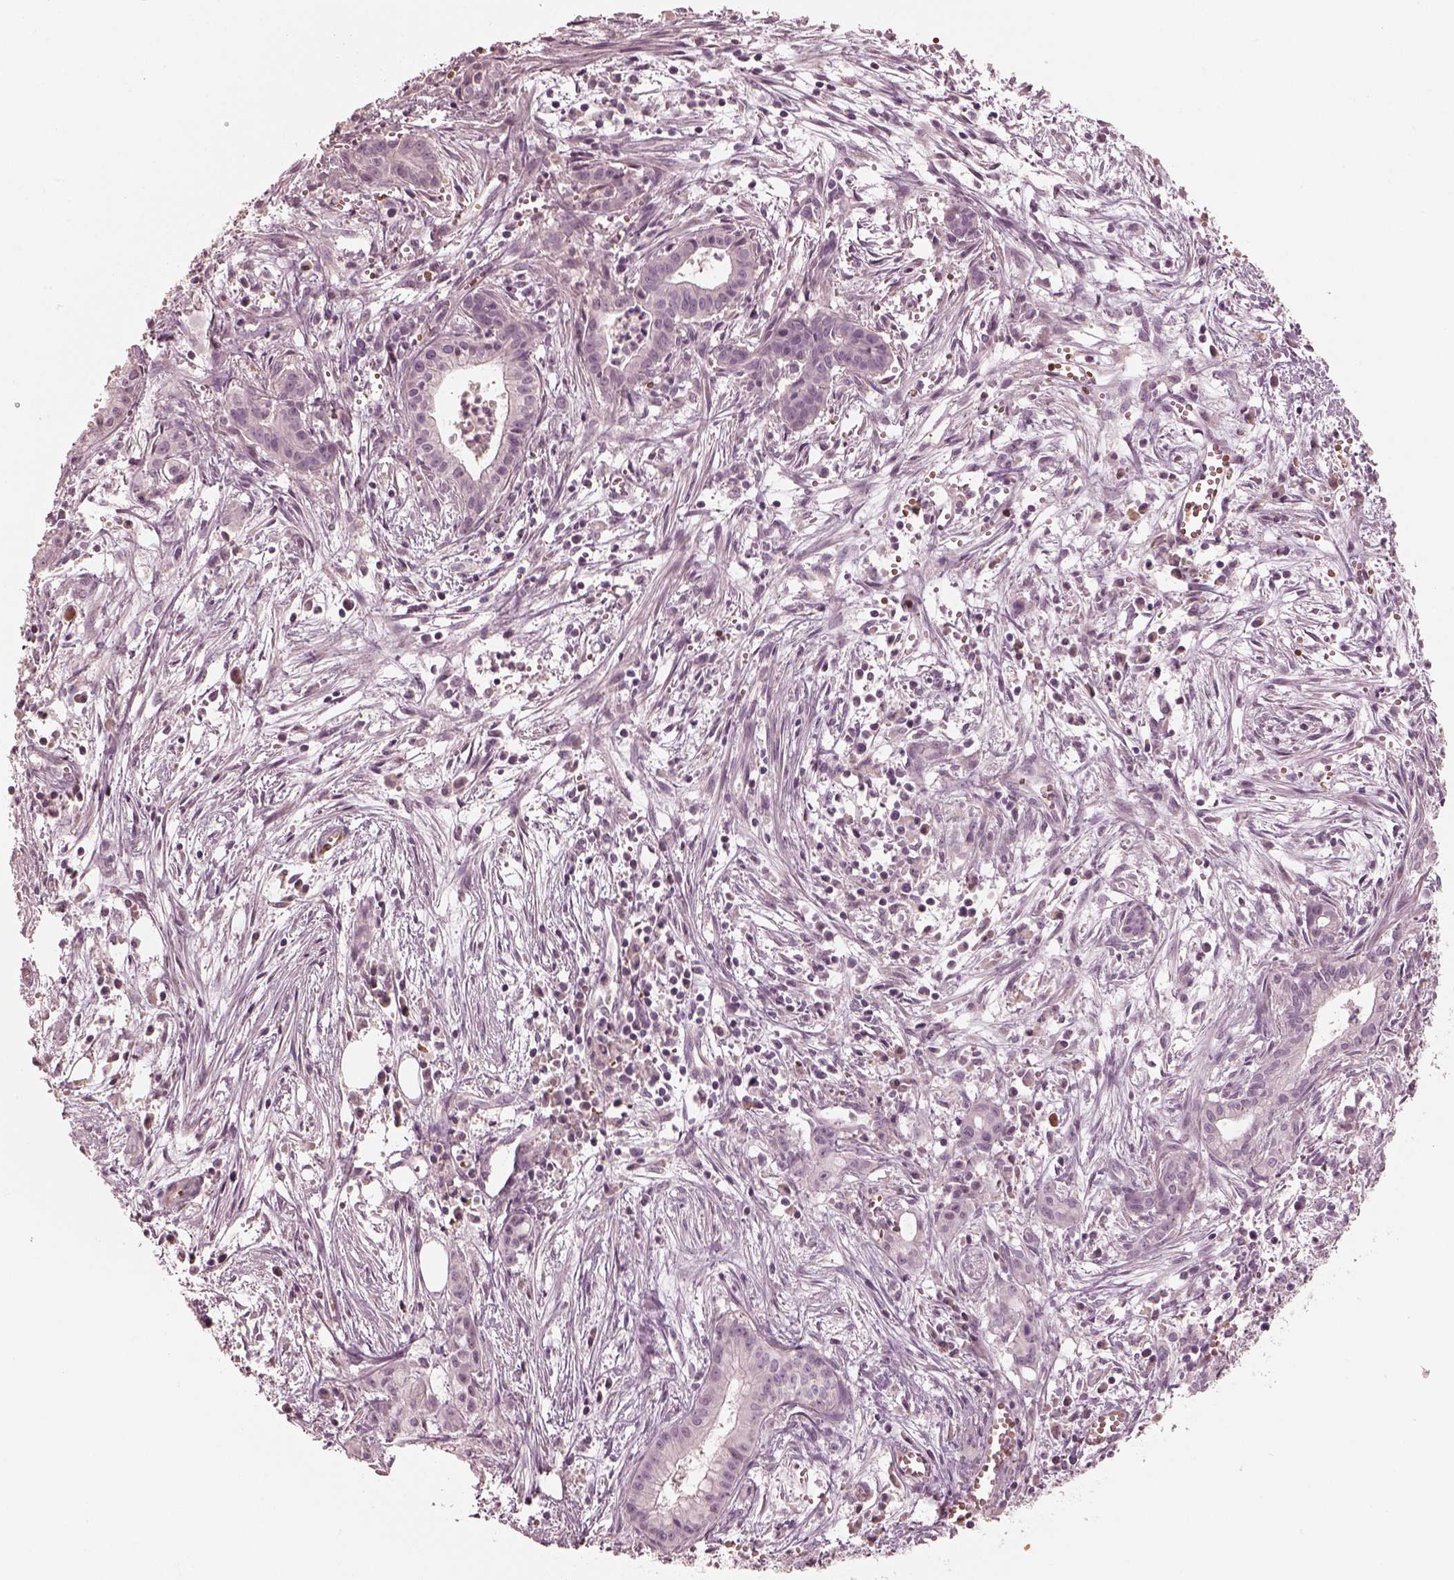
{"staining": {"intensity": "negative", "quantity": "none", "location": "none"}, "tissue": "pancreatic cancer", "cell_type": "Tumor cells", "image_type": "cancer", "snomed": [{"axis": "morphology", "description": "Adenocarcinoma, NOS"}, {"axis": "topography", "description": "Pancreas"}], "caption": "The immunohistochemistry (IHC) image has no significant positivity in tumor cells of adenocarcinoma (pancreatic) tissue.", "gene": "ANKLE1", "patient": {"sex": "male", "age": 48}}